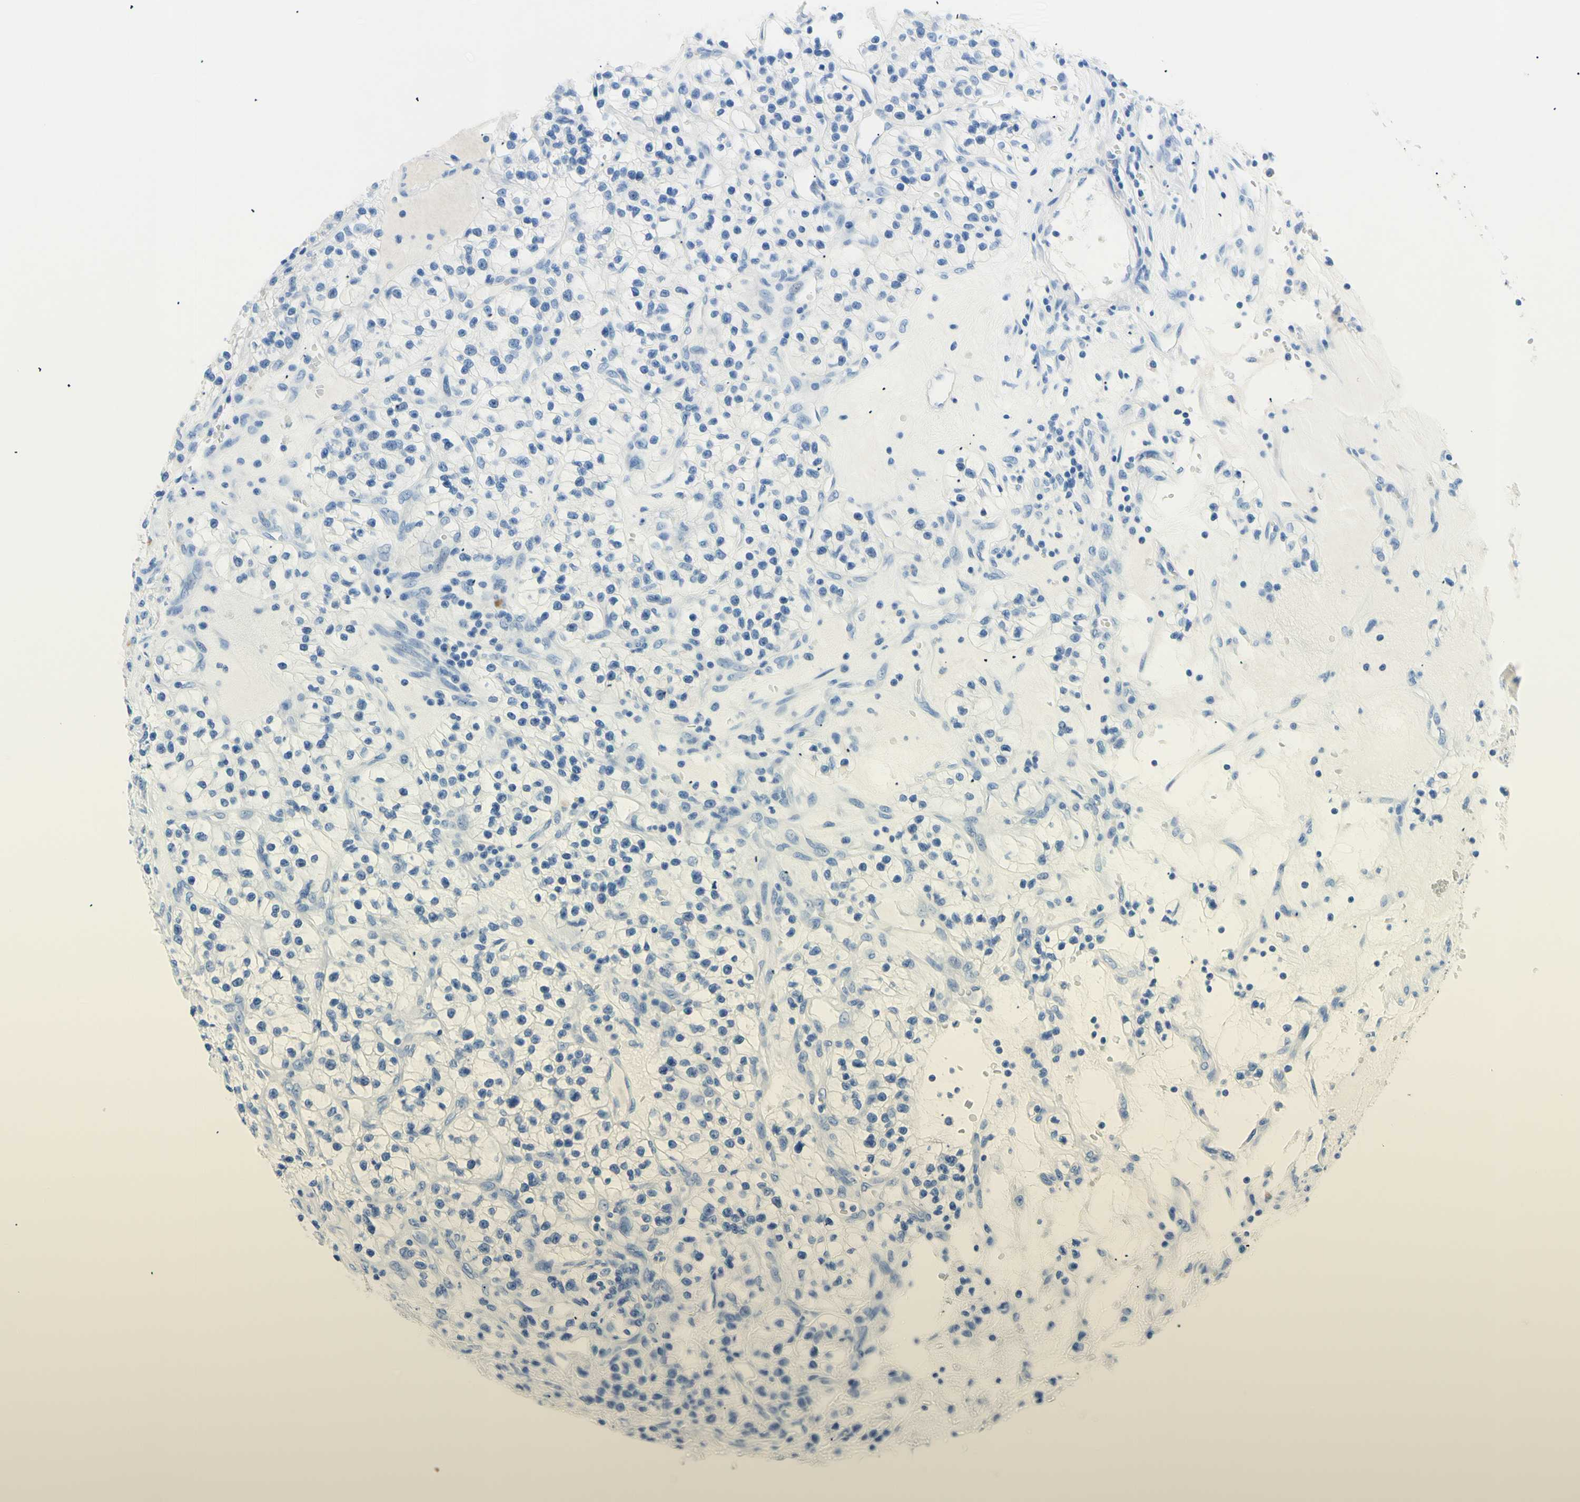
{"staining": {"intensity": "negative", "quantity": "none", "location": "none"}, "tissue": "renal cancer", "cell_type": "Tumor cells", "image_type": "cancer", "snomed": [{"axis": "morphology", "description": "Adenocarcinoma, NOS"}, {"axis": "topography", "description": "Kidney"}], "caption": "This is a histopathology image of IHC staining of renal cancer (adenocarcinoma), which shows no expression in tumor cells. (DAB (3,3'-diaminobenzidine) immunohistochemistry (IHC) with hematoxylin counter stain).", "gene": "MYH2", "patient": {"sex": "female", "age": 57}}